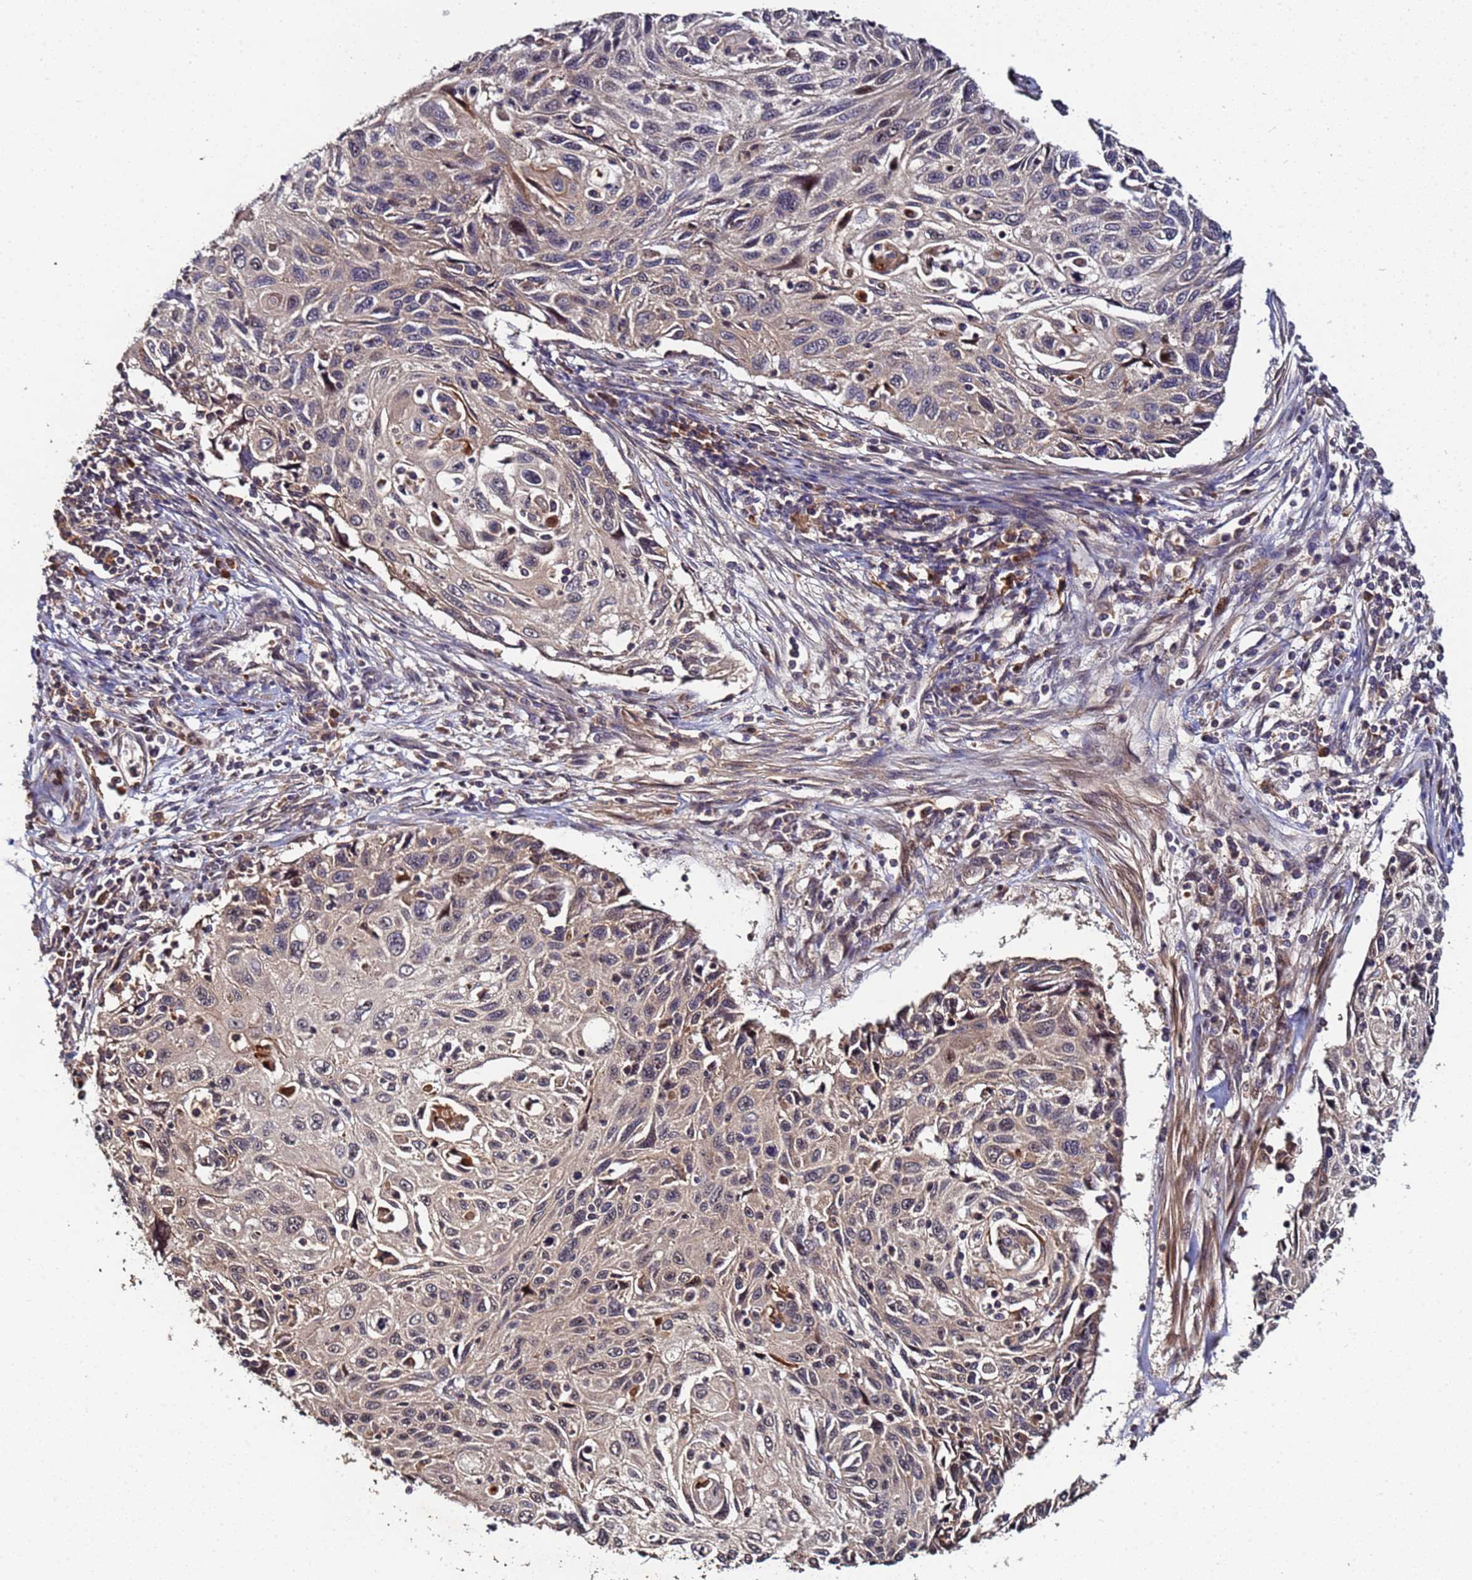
{"staining": {"intensity": "weak", "quantity": "<25%", "location": "cytoplasmic/membranous,nuclear"}, "tissue": "cervical cancer", "cell_type": "Tumor cells", "image_type": "cancer", "snomed": [{"axis": "morphology", "description": "Squamous cell carcinoma, NOS"}, {"axis": "topography", "description": "Cervix"}], "caption": "Tumor cells show no significant staining in cervical cancer (squamous cell carcinoma).", "gene": "OSER1", "patient": {"sex": "female", "age": 70}}